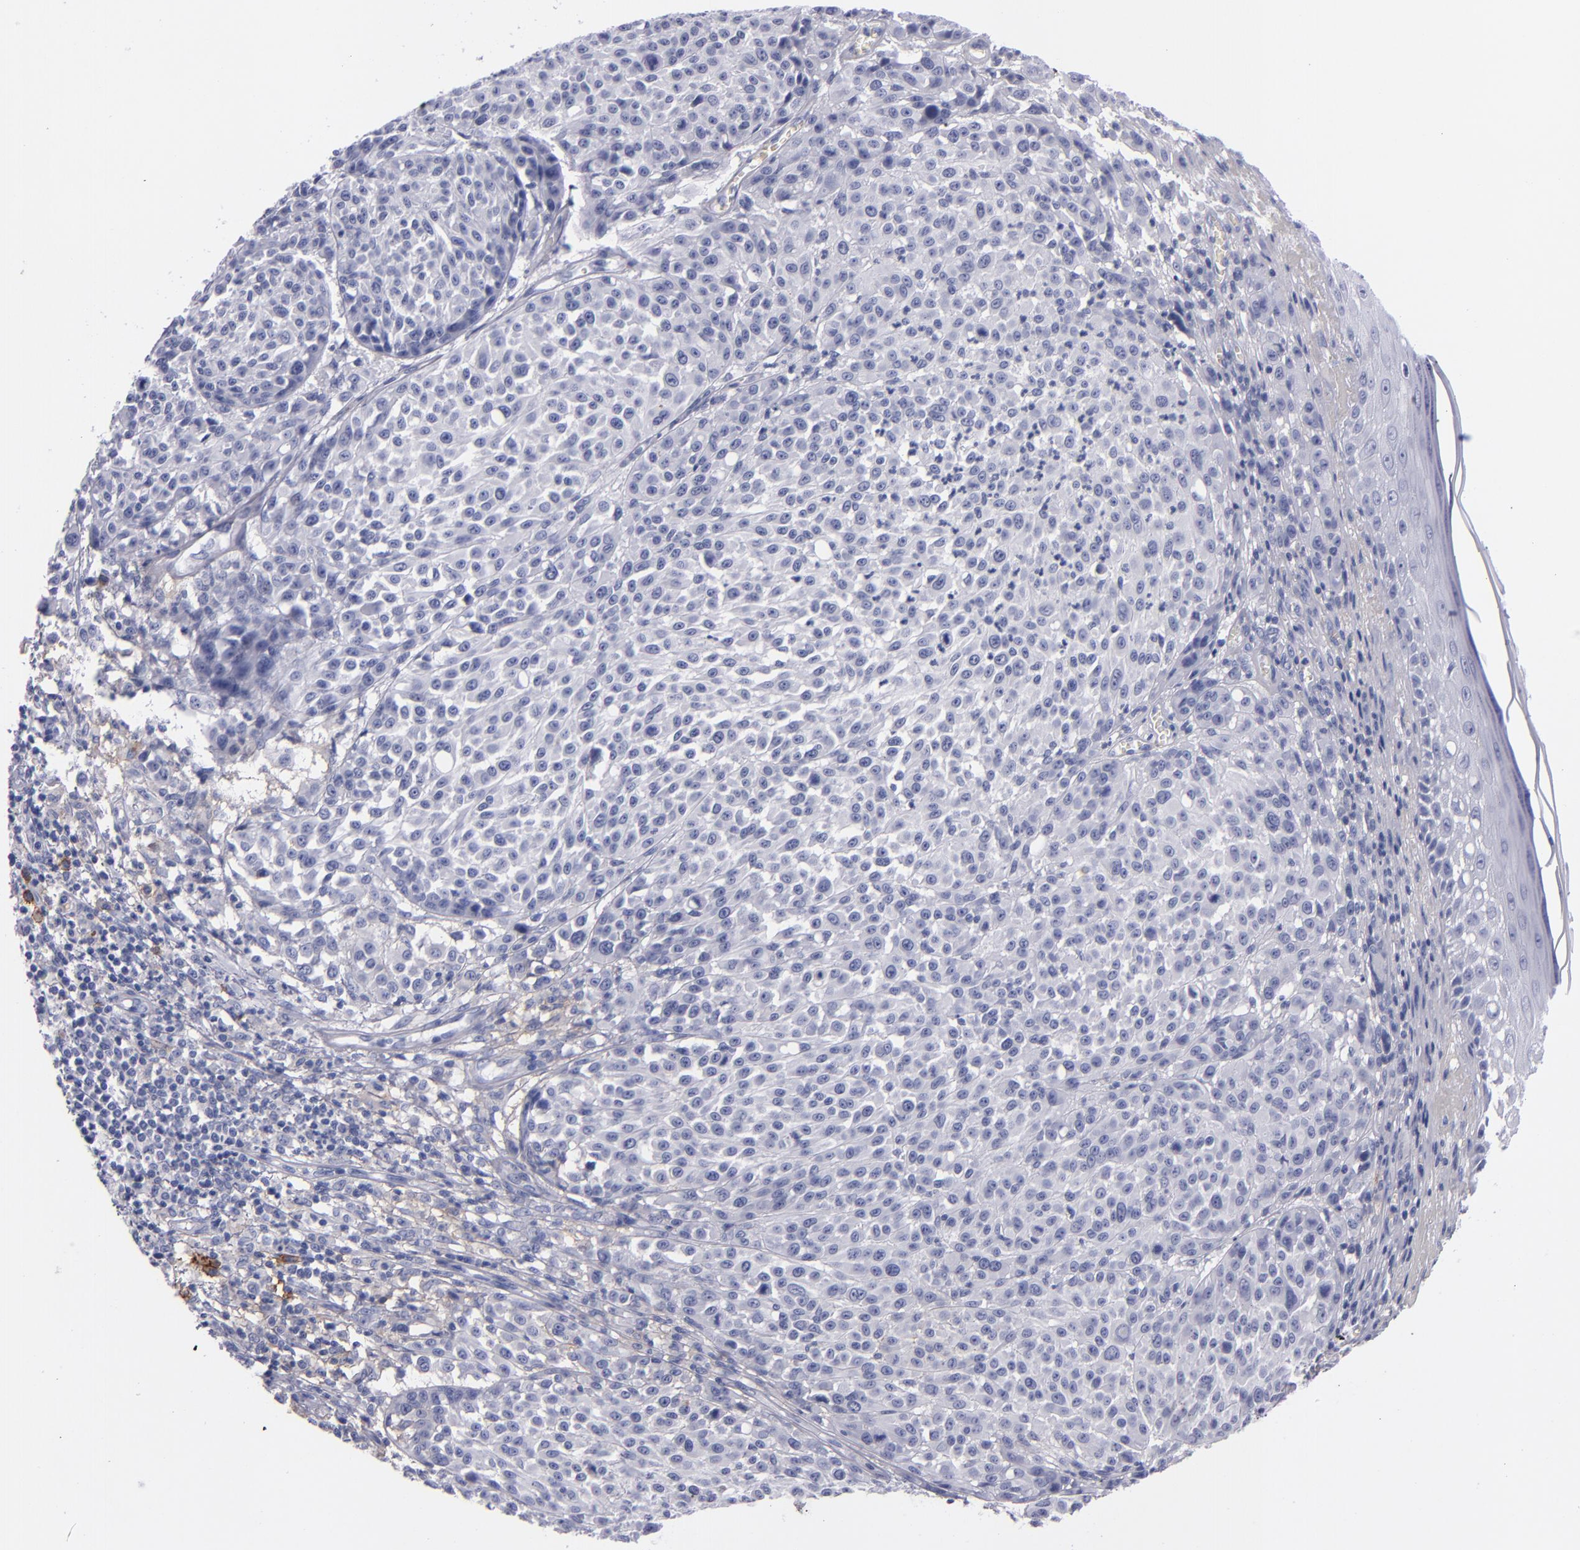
{"staining": {"intensity": "negative", "quantity": "none", "location": "none"}, "tissue": "melanoma", "cell_type": "Tumor cells", "image_type": "cancer", "snomed": [{"axis": "morphology", "description": "Malignant melanoma, NOS"}, {"axis": "topography", "description": "Skin"}], "caption": "Melanoma was stained to show a protein in brown. There is no significant staining in tumor cells.", "gene": "CD38", "patient": {"sex": "female", "age": 49}}